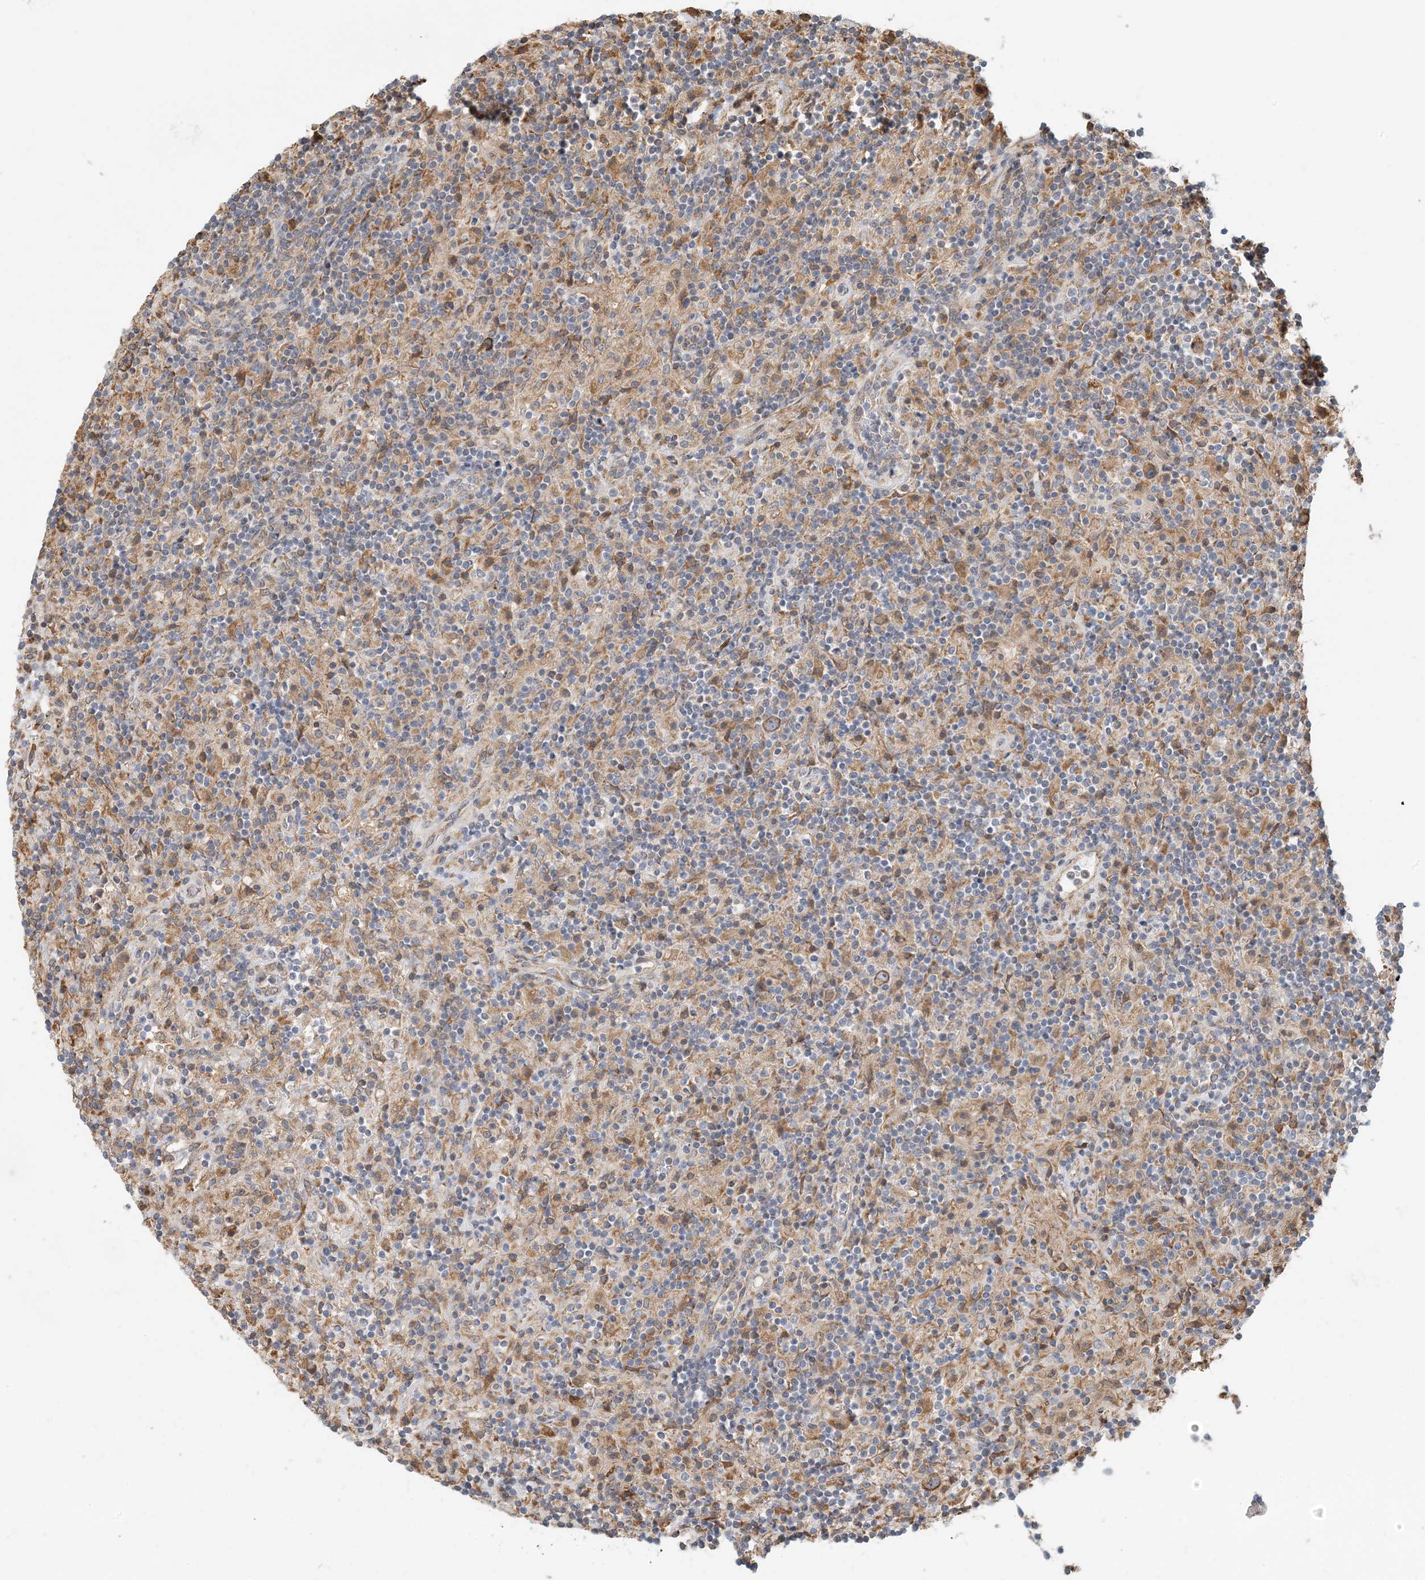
{"staining": {"intensity": "moderate", "quantity": ">75%", "location": "cytoplasmic/membranous"}, "tissue": "lymphoma", "cell_type": "Tumor cells", "image_type": "cancer", "snomed": [{"axis": "morphology", "description": "Hodgkin's disease, NOS"}, {"axis": "topography", "description": "Lymph node"}], "caption": "Tumor cells display moderate cytoplasmic/membranous staining in about >75% of cells in lymphoma. Immunohistochemistry stains the protein of interest in brown and the nuclei are stained blue.", "gene": "HNMT", "patient": {"sex": "male", "age": 70}}